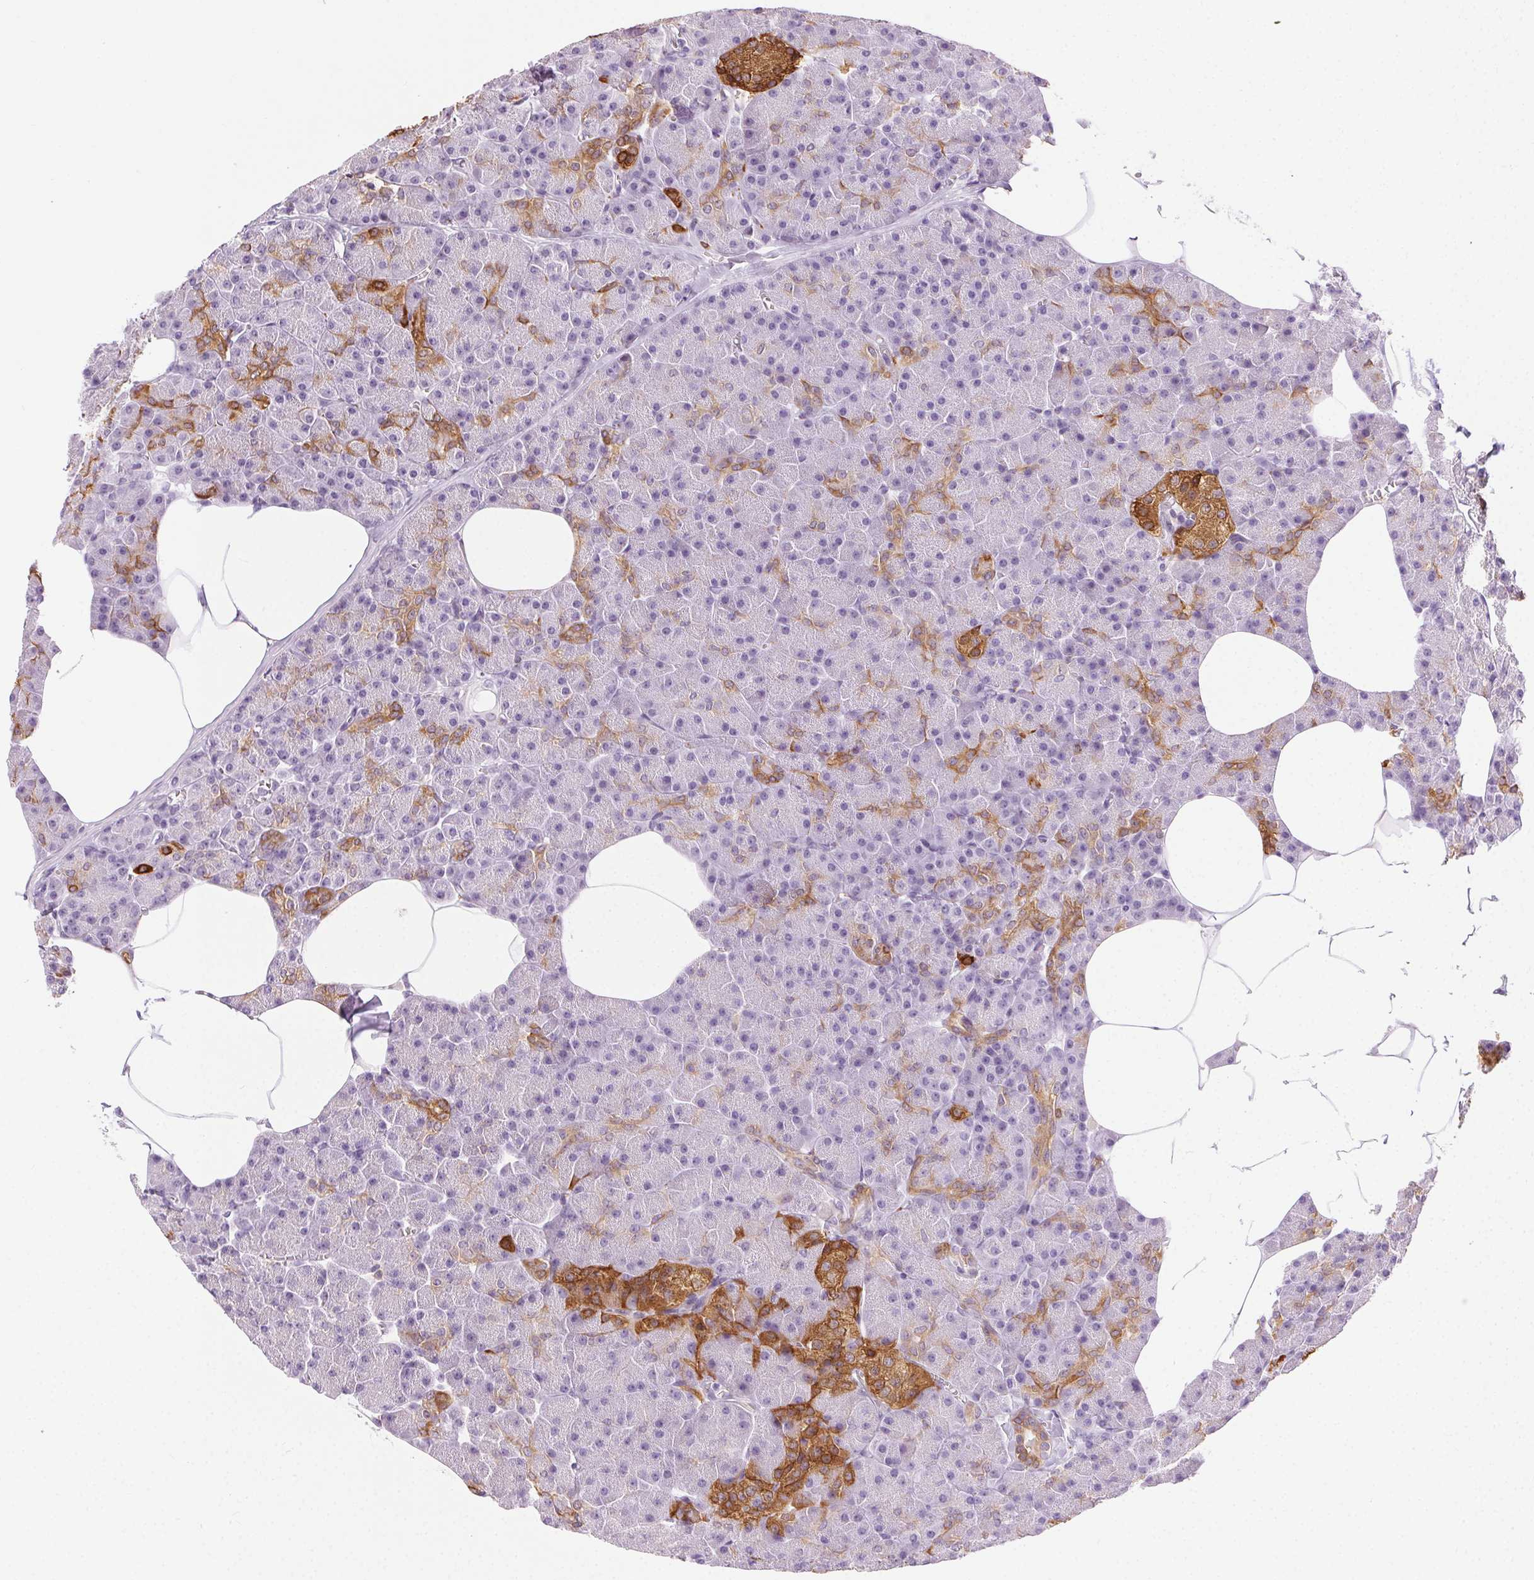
{"staining": {"intensity": "strong", "quantity": "<25%", "location": "cytoplasmic/membranous"}, "tissue": "pancreas", "cell_type": "Exocrine glandular cells", "image_type": "normal", "snomed": [{"axis": "morphology", "description": "Normal tissue, NOS"}, {"axis": "topography", "description": "Pancreas"}], "caption": "This histopathology image demonstrates IHC staining of normal pancreas, with medium strong cytoplasmic/membranous staining in about <25% of exocrine glandular cells.", "gene": "CADPS", "patient": {"sex": "female", "age": 45}}